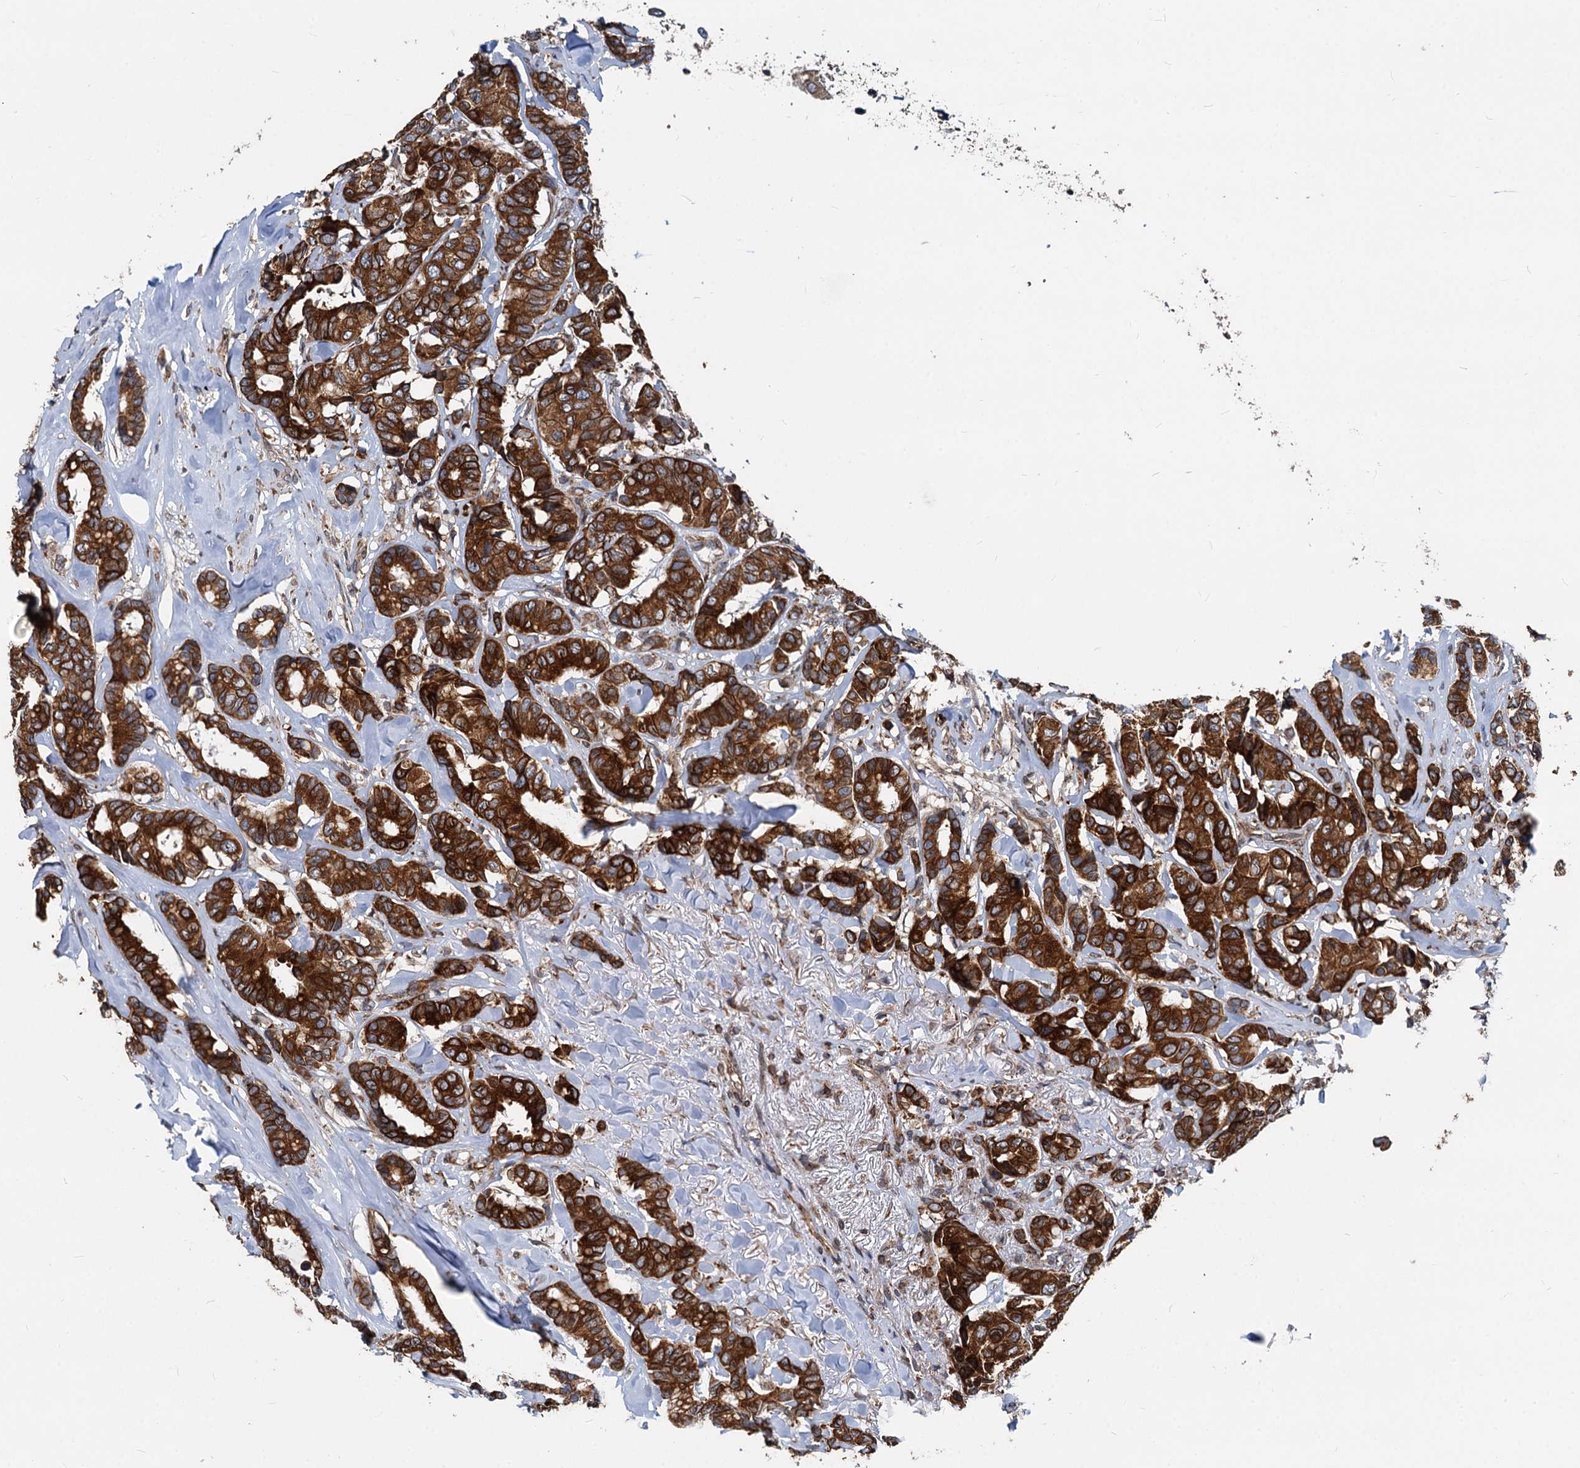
{"staining": {"intensity": "strong", "quantity": ">75%", "location": "cytoplasmic/membranous"}, "tissue": "breast cancer", "cell_type": "Tumor cells", "image_type": "cancer", "snomed": [{"axis": "morphology", "description": "Duct carcinoma"}, {"axis": "topography", "description": "Breast"}], "caption": "Breast invasive ductal carcinoma stained for a protein (brown) demonstrates strong cytoplasmic/membranous positive staining in about >75% of tumor cells.", "gene": "STIM1", "patient": {"sex": "female", "age": 87}}